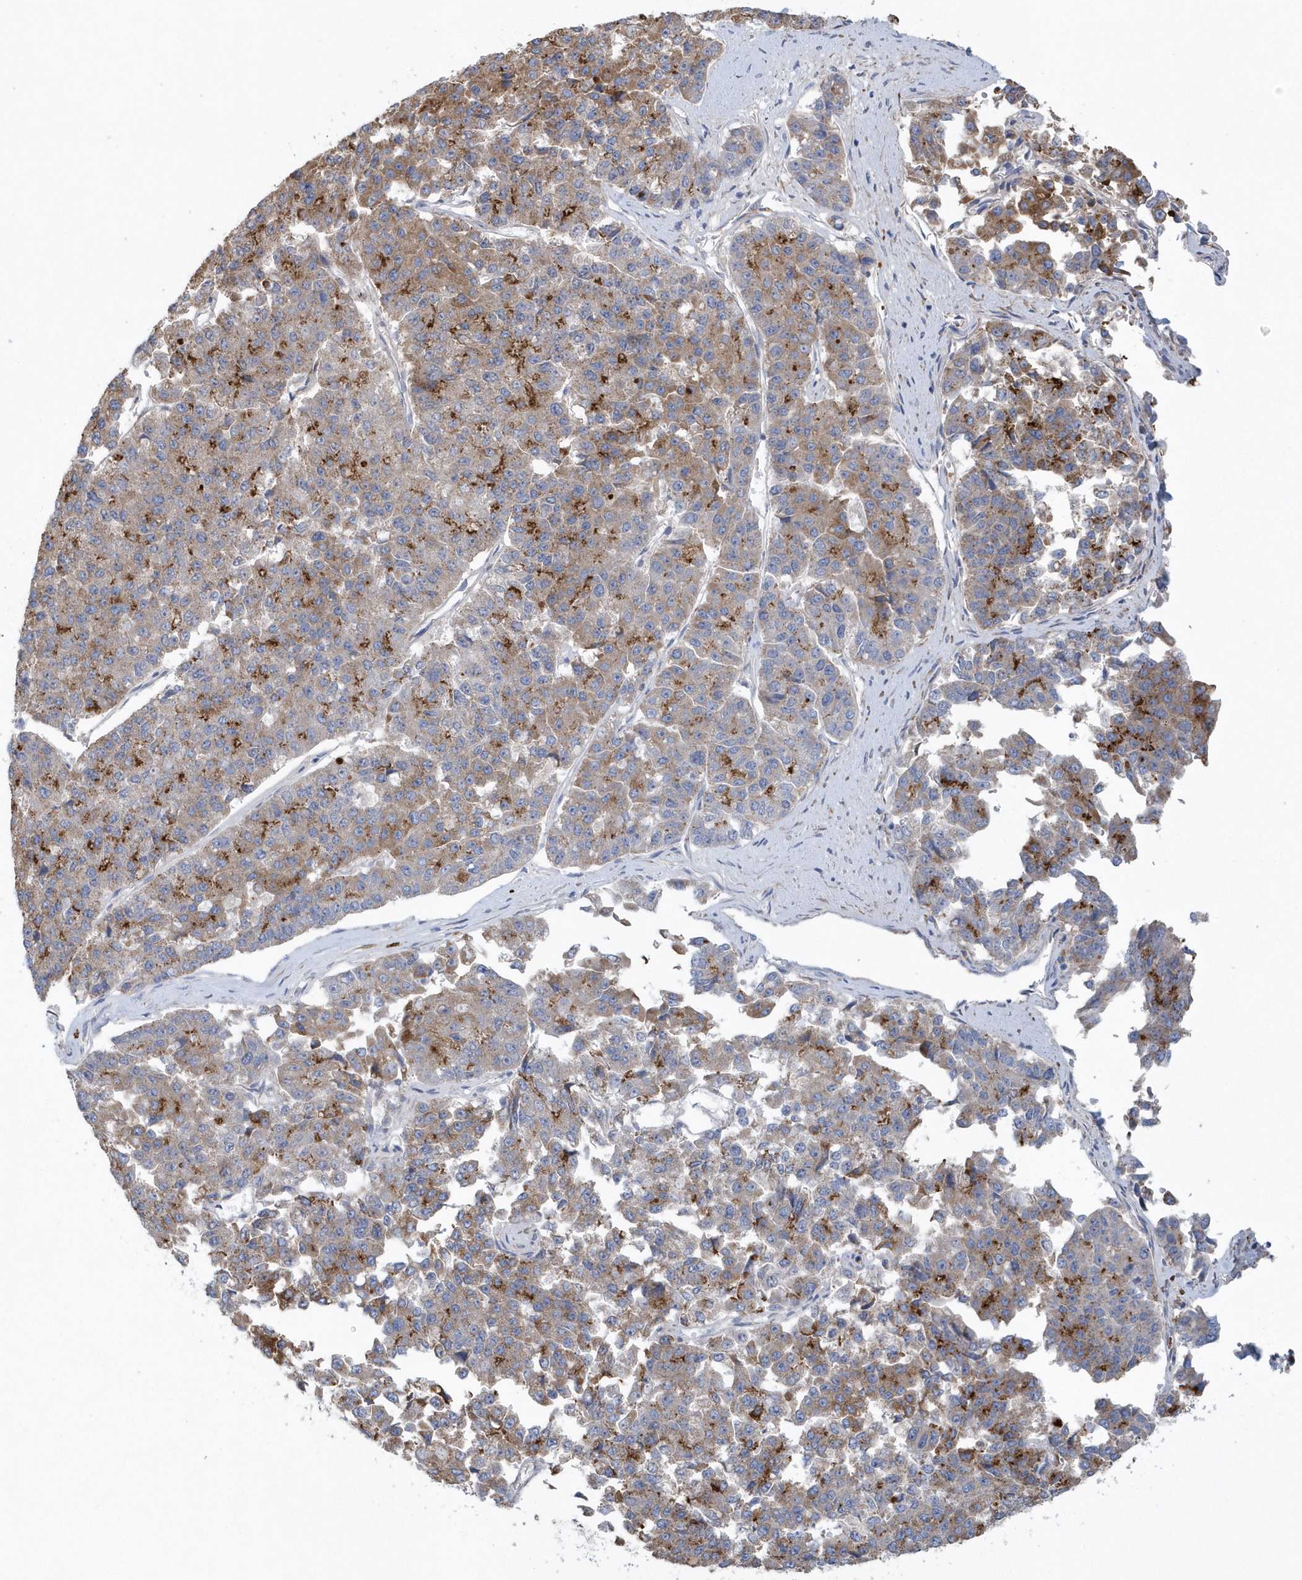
{"staining": {"intensity": "moderate", "quantity": "25%-75%", "location": "cytoplasmic/membranous"}, "tissue": "pancreatic cancer", "cell_type": "Tumor cells", "image_type": "cancer", "snomed": [{"axis": "morphology", "description": "Adenocarcinoma, NOS"}, {"axis": "topography", "description": "Pancreas"}], "caption": "Immunohistochemistry (IHC) photomicrograph of neoplastic tissue: human pancreatic adenocarcinoma stained using IHC demonstrates medium levels of moderate protein expression localized specifically in the cytoplasmic/membranous of tumor cells, appearing as a cytoplasmic/membranous brown color.", "gene": "SPATA18", "patient": {"sex": "male", "age": 50}}